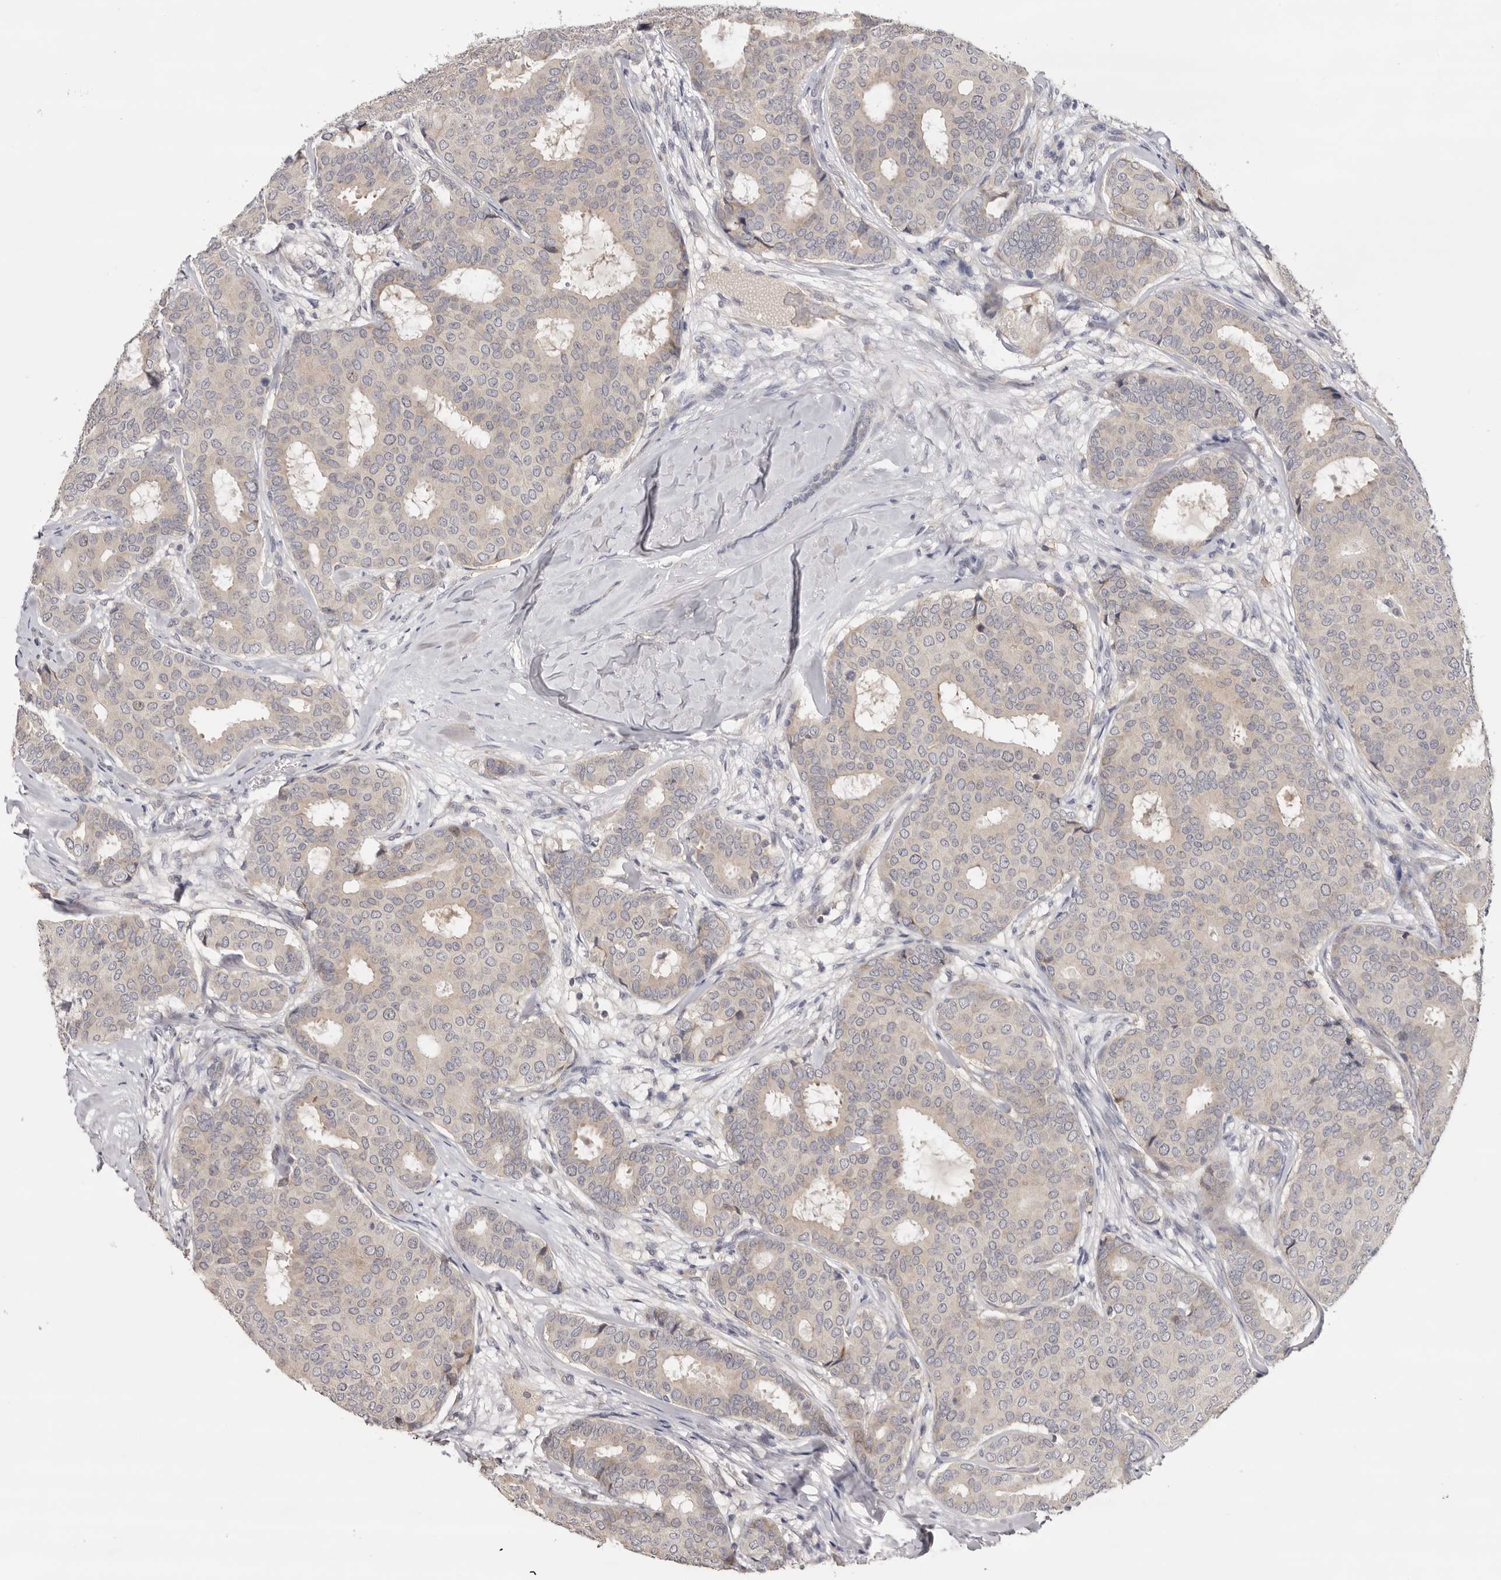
{"staining": {"intensity": "negative", "quantity": "none", "location": "none"}, "tissue": "breast cancer", "cell_type": "Tumor cells", "image_type": "cancer", "snomed": [{"axis": "morphology", "description": "Duct carcinoma"}, {"axis": "topography", "description": "Breast"}], "caption": "Immunohistochemistry of infiltrating ductal carcinoma (breast) demonstrates no positivity in tumor cells.", "gene": "KIF2B", "patient": {"sex": "female", "age": 75}}